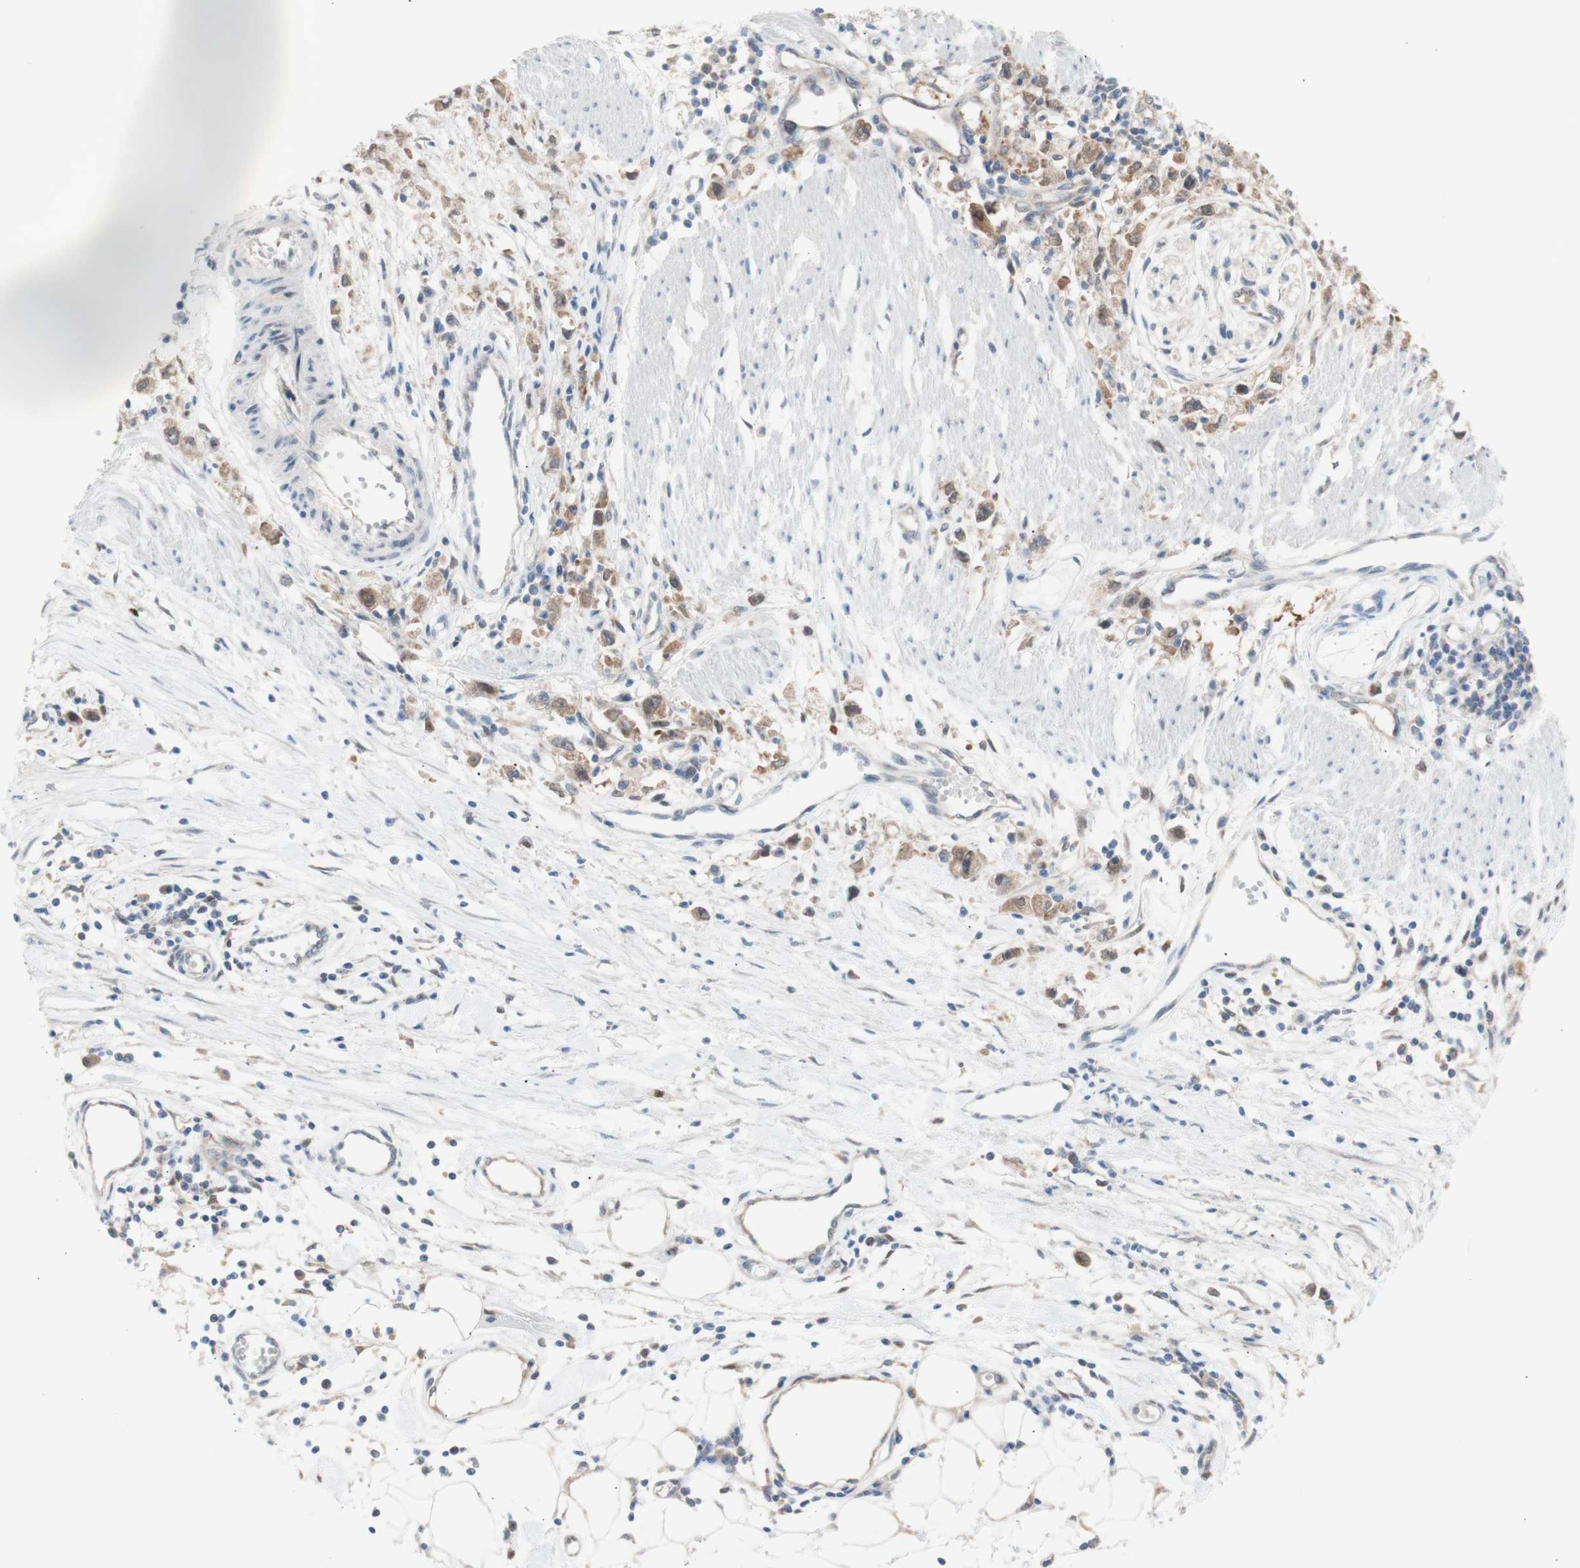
{"staining": {"intensity": "moderate", "quantity": ">75%", "location": "cytoplasmic/membranous"}, "tissue": "stomach cancer", "cell_type": "Tumor cells", "image_type": "cancer", "snomed": [{"axis": "morphology", "description": "Adenocarcinoma, NOS"}, {"axis": "topography", "description": "Stomach"}], "caption": "An image of stomach adenocarcinoma stained for a protein displays moderate cytoplasmic/membranous brown staining in tumor cells.", "gene": "PRMT5", "patient": {"sex": "female", "age": 59}}